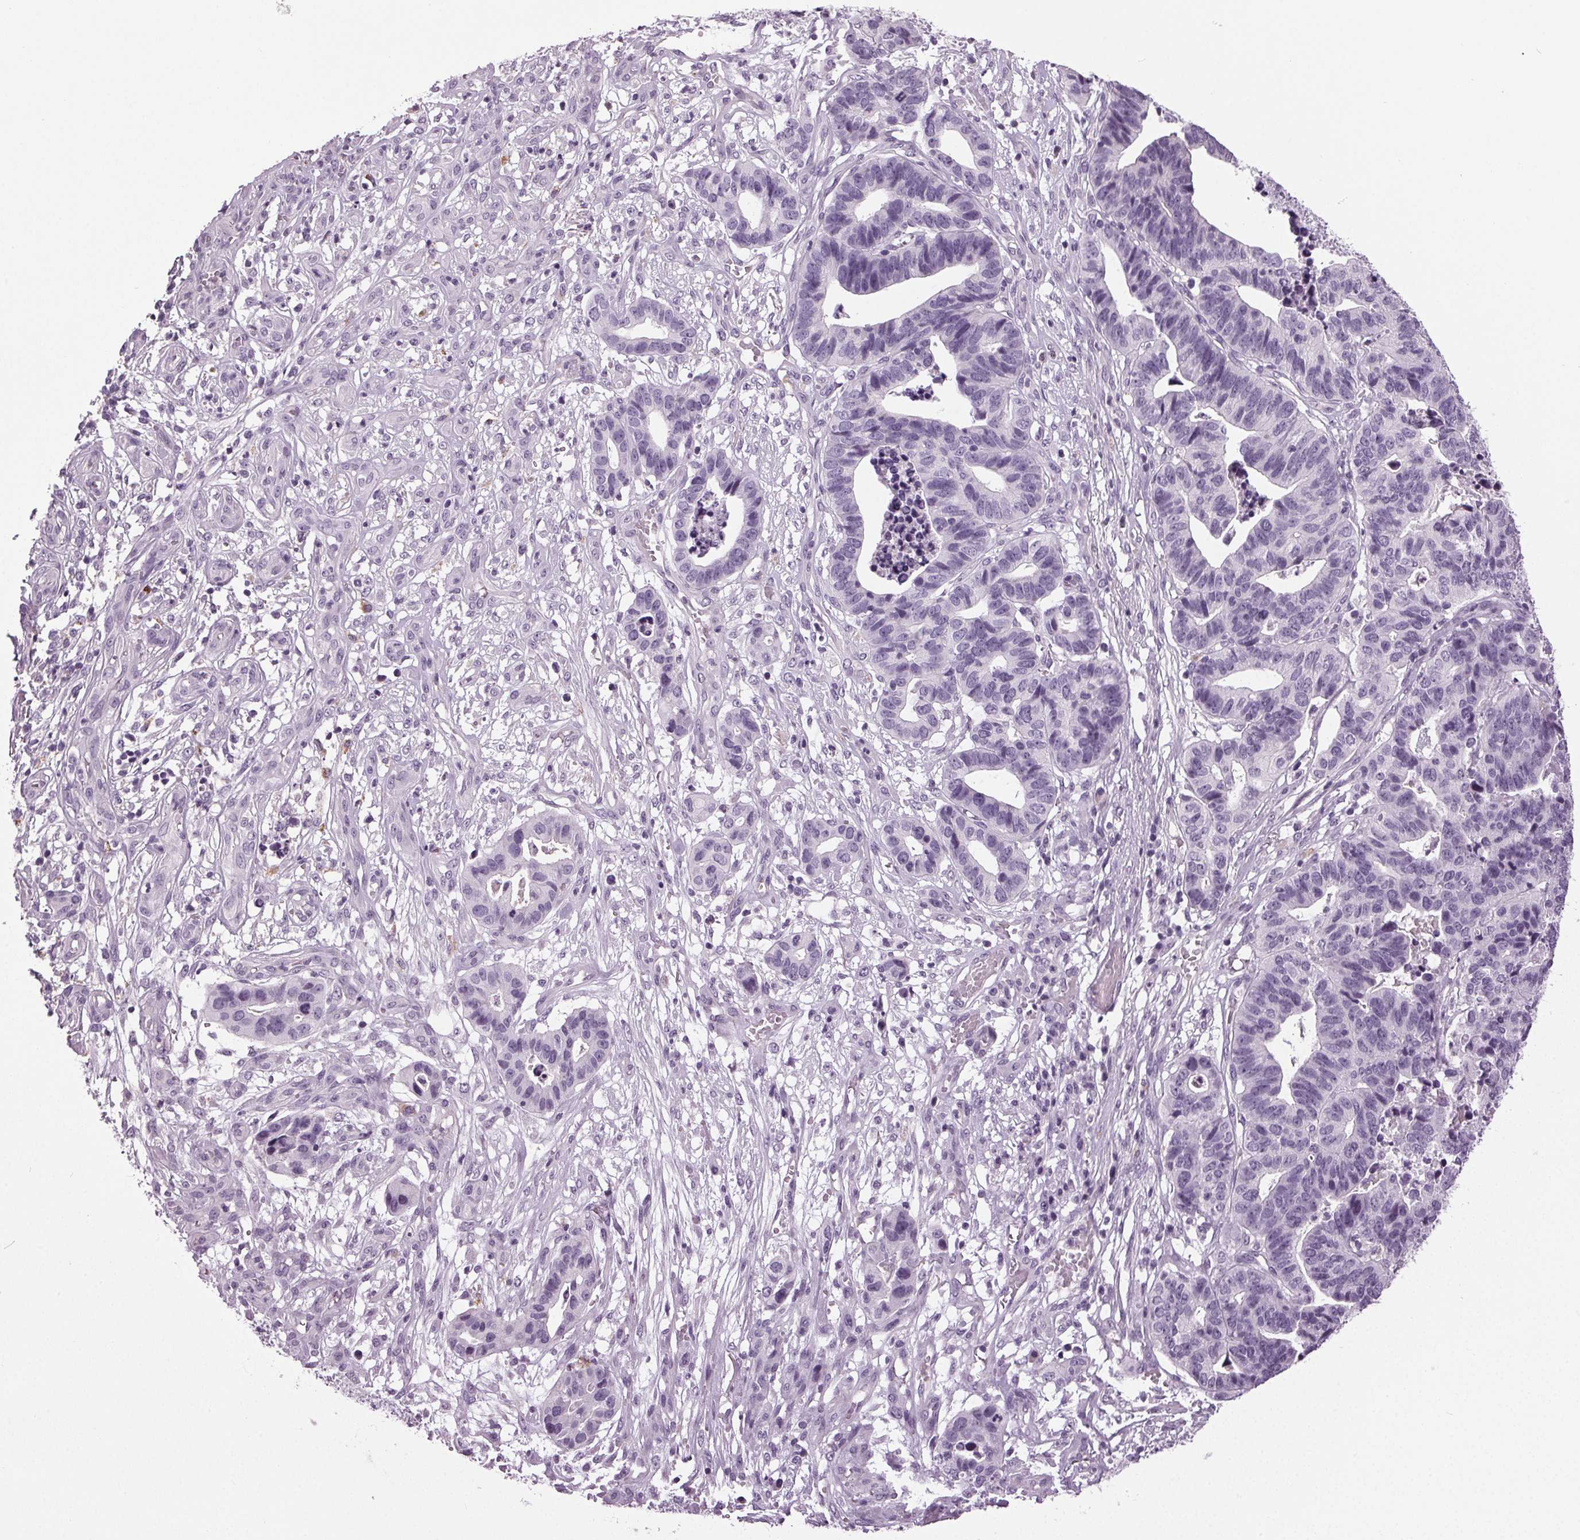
{"staining": {"intensity": "negative", "quantity": "none", "location": "none"}, "tissue": "stomach cancer", "cell_type": "Tumor cells", "image_type": "cancer", "snomed": [{"axis": "morphology", "description": "Adenocarcinoma, NOS"}, {"axis": "topography", "description": "Stomach, upper"}], "caption": "IHC micrograph of human adenocarcinoma (stomach) stained for a protein (brown), which demonstrates no staining in tumor cells.", "gene": "DNAH12", "patient": {"sex": "female", "age": 67}}